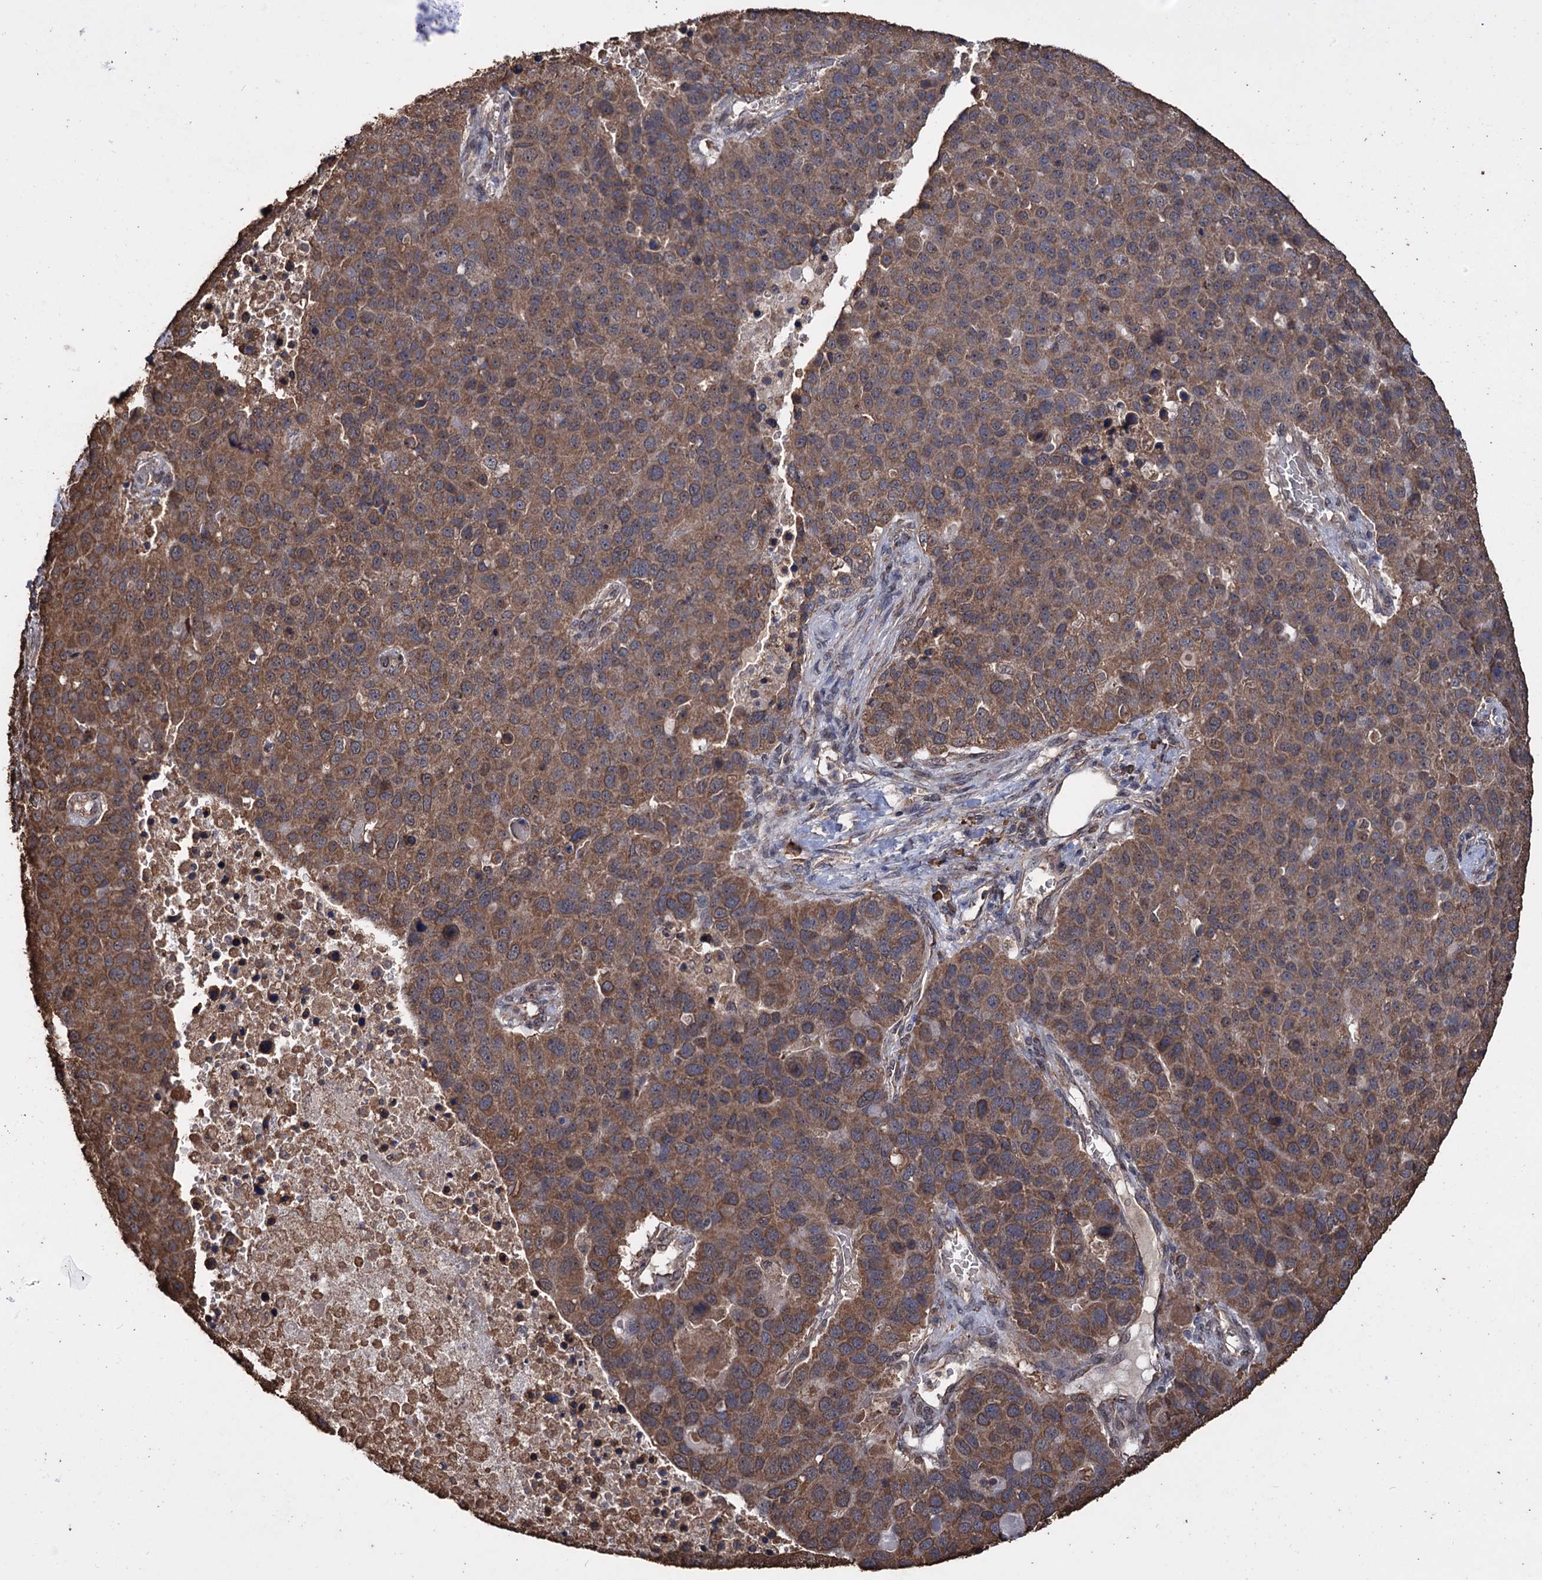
{"staining": {"intensity": "moderate", "quantity": ">75%", "location": "cytoplasmic/membranous"}, "tissue": "pancreatic cancer", "cell_type": "Tumor cells", "image_type": "cancer", "snomed": [{"axis": "morphology", "description": "Adenocarcinoma, NOS"}, {"axis": "topography", "description": "Pancreas"}], "caption": "Human pancreatic cancer (adenocarcinoma) stained with a brown dye reveals moderate cytoplasmic/membranous positive positivity in approximately >75% of tumor cells.", "gene": "TBC1D12", "patient": {"sex": "female", "age": 61}}